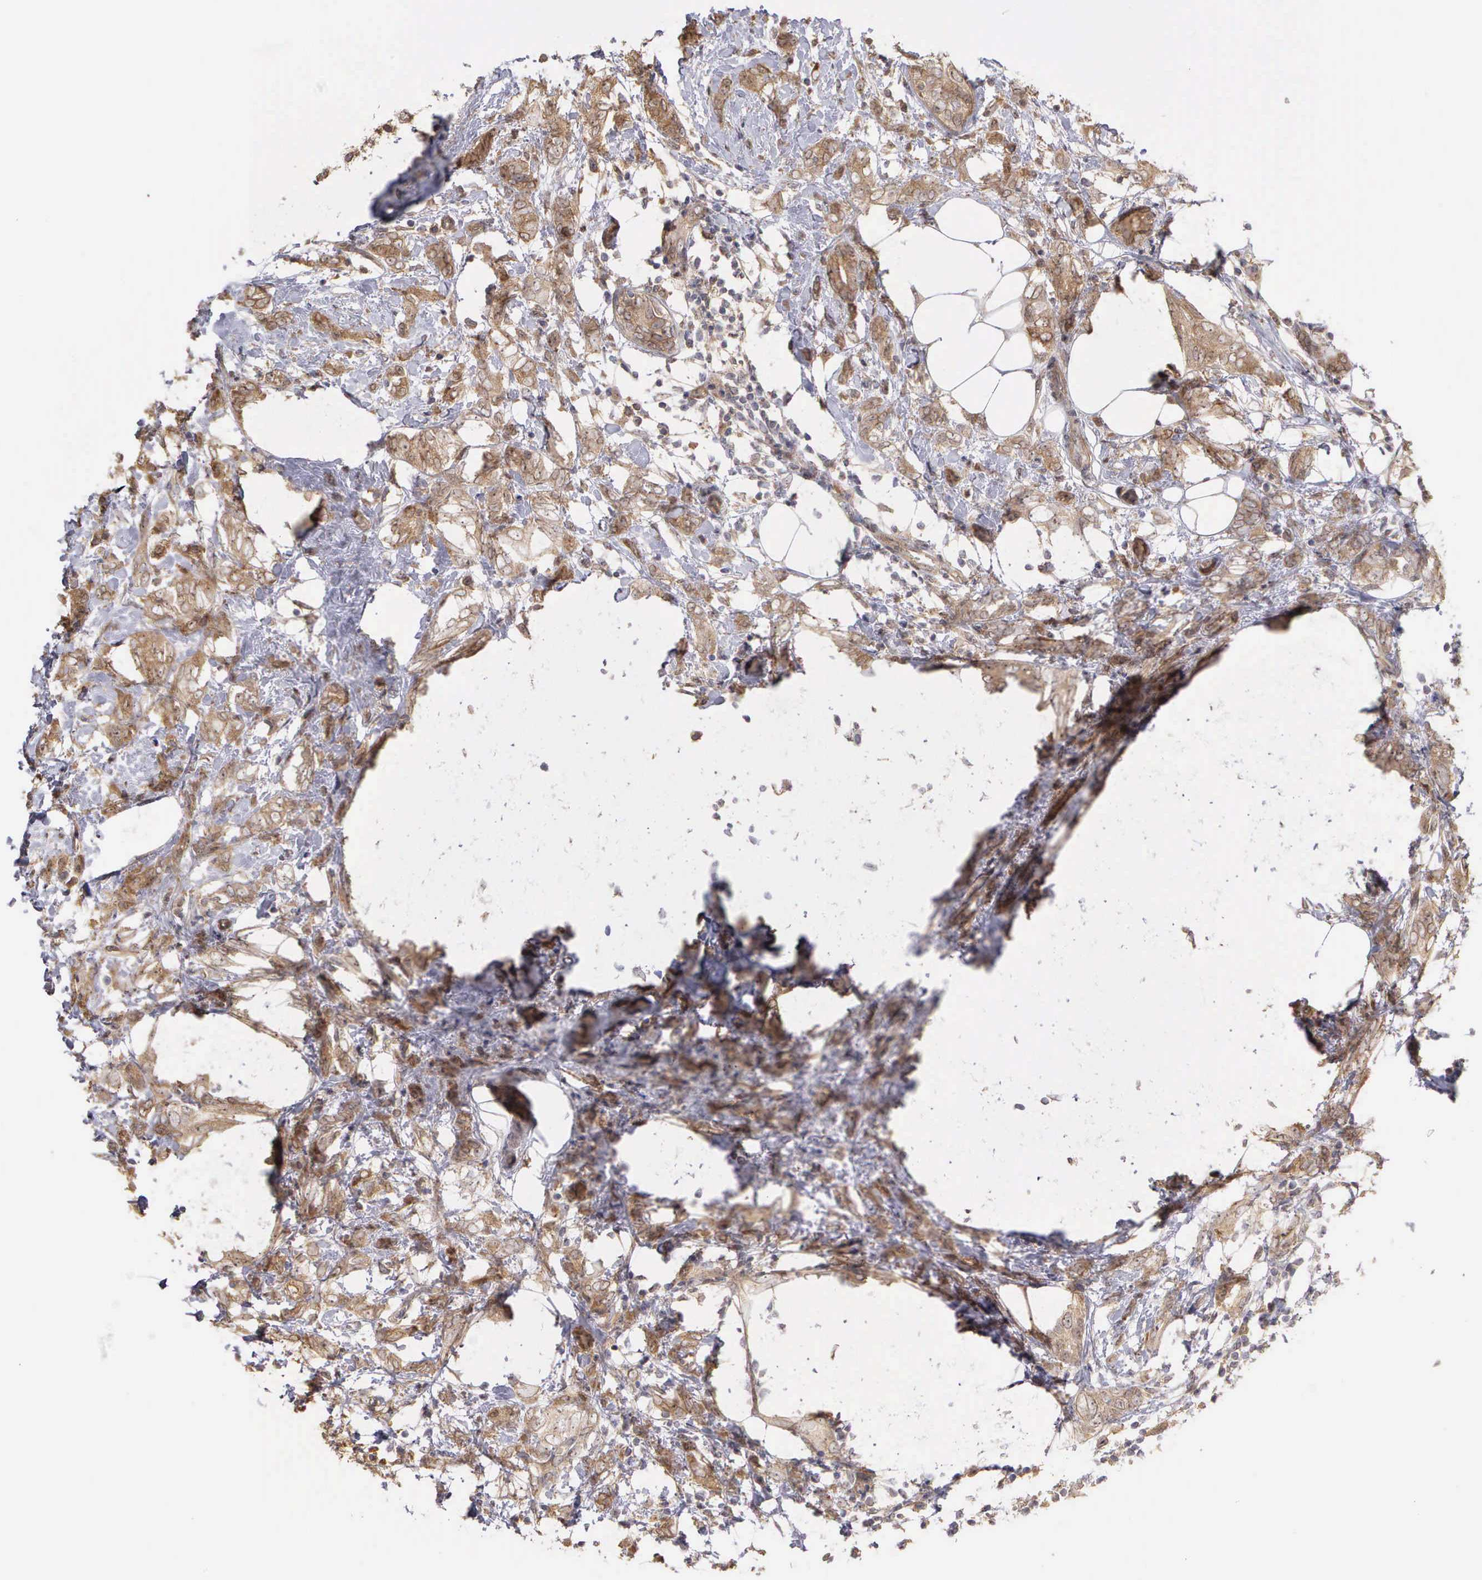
{"staining": {"intensity": "moderate", "quantity": ">75%", "location": "cytoplasmic/membranous,nuclear"}, "tissue": "breast cancer", "cell_type": "Tumor cells", "image_type": "cancer", "snomed": [{"axis": "morphology", "description": "Duct carcinoma"}, {"axis": "topography", "description": "Breast"}], "caption": "This histopathology image shows immunohistochemistry (IHC) staining of infiltrating ductal carcinoma (breast), with medium moderate cytoplasmic/membranous and nuclear staining in about >75% of tumor cells.", "gene": "DNAJB7", "patient": {"sex": "female", "age": 53}}